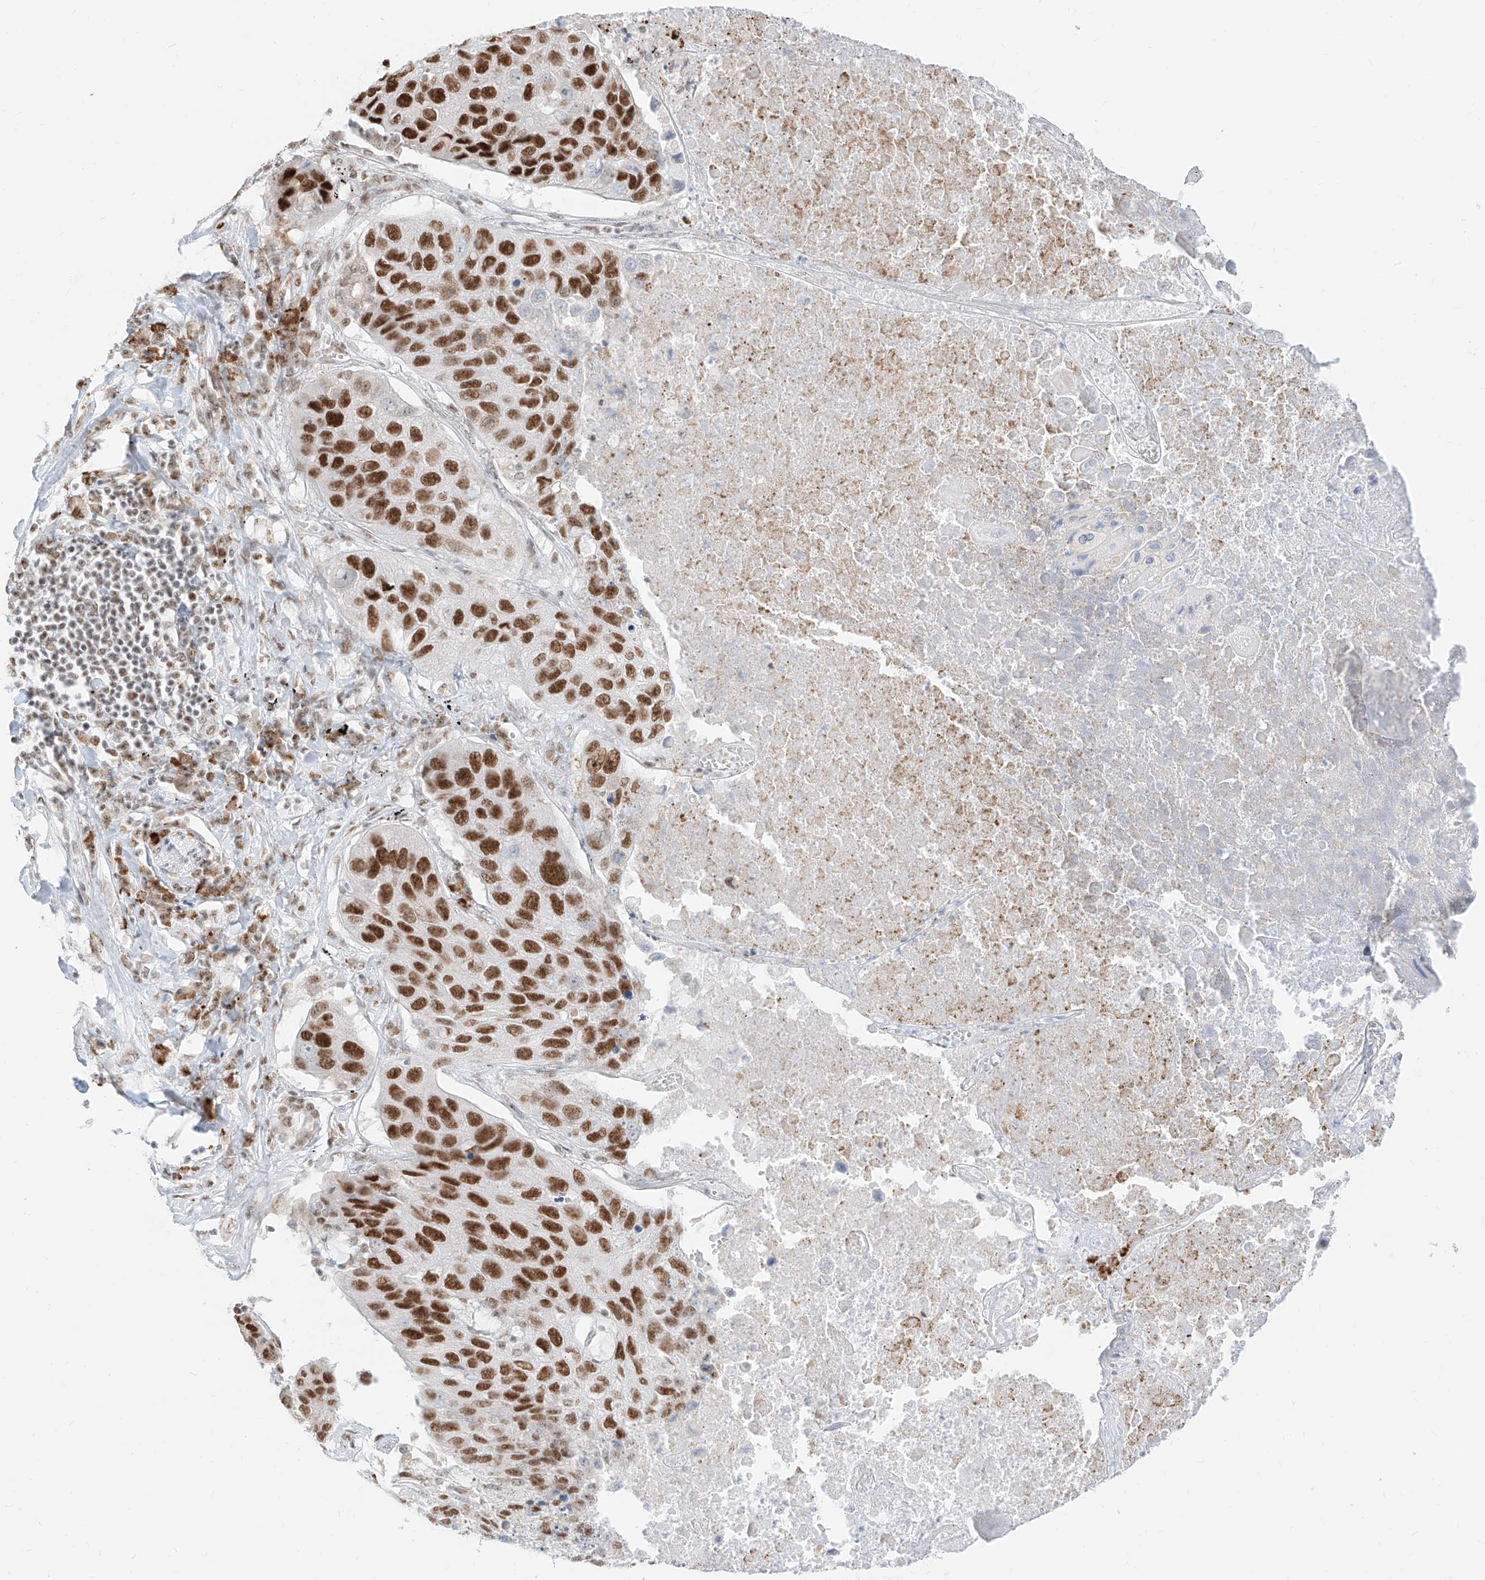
{"staining": {"intensity": "strong", "quantity": ">75%", "location": "nuclear"}, "tissue": "lung cancer", "cell_type": "Tumor cells", "image_type": "cancer", "snomed": [{"axis": "morphology", "description": "Squamous cell carcinoma, NOS"}, {"axis": "topography", "description": "Lung"}], "caption": "Tumor cells demonstrate high levels of strong nuclear expression in about >75% of cells in human lung squamous cell carcinoma.", "gene": "SUPT5H", "patient": {"sex": "male", "age": 61}}